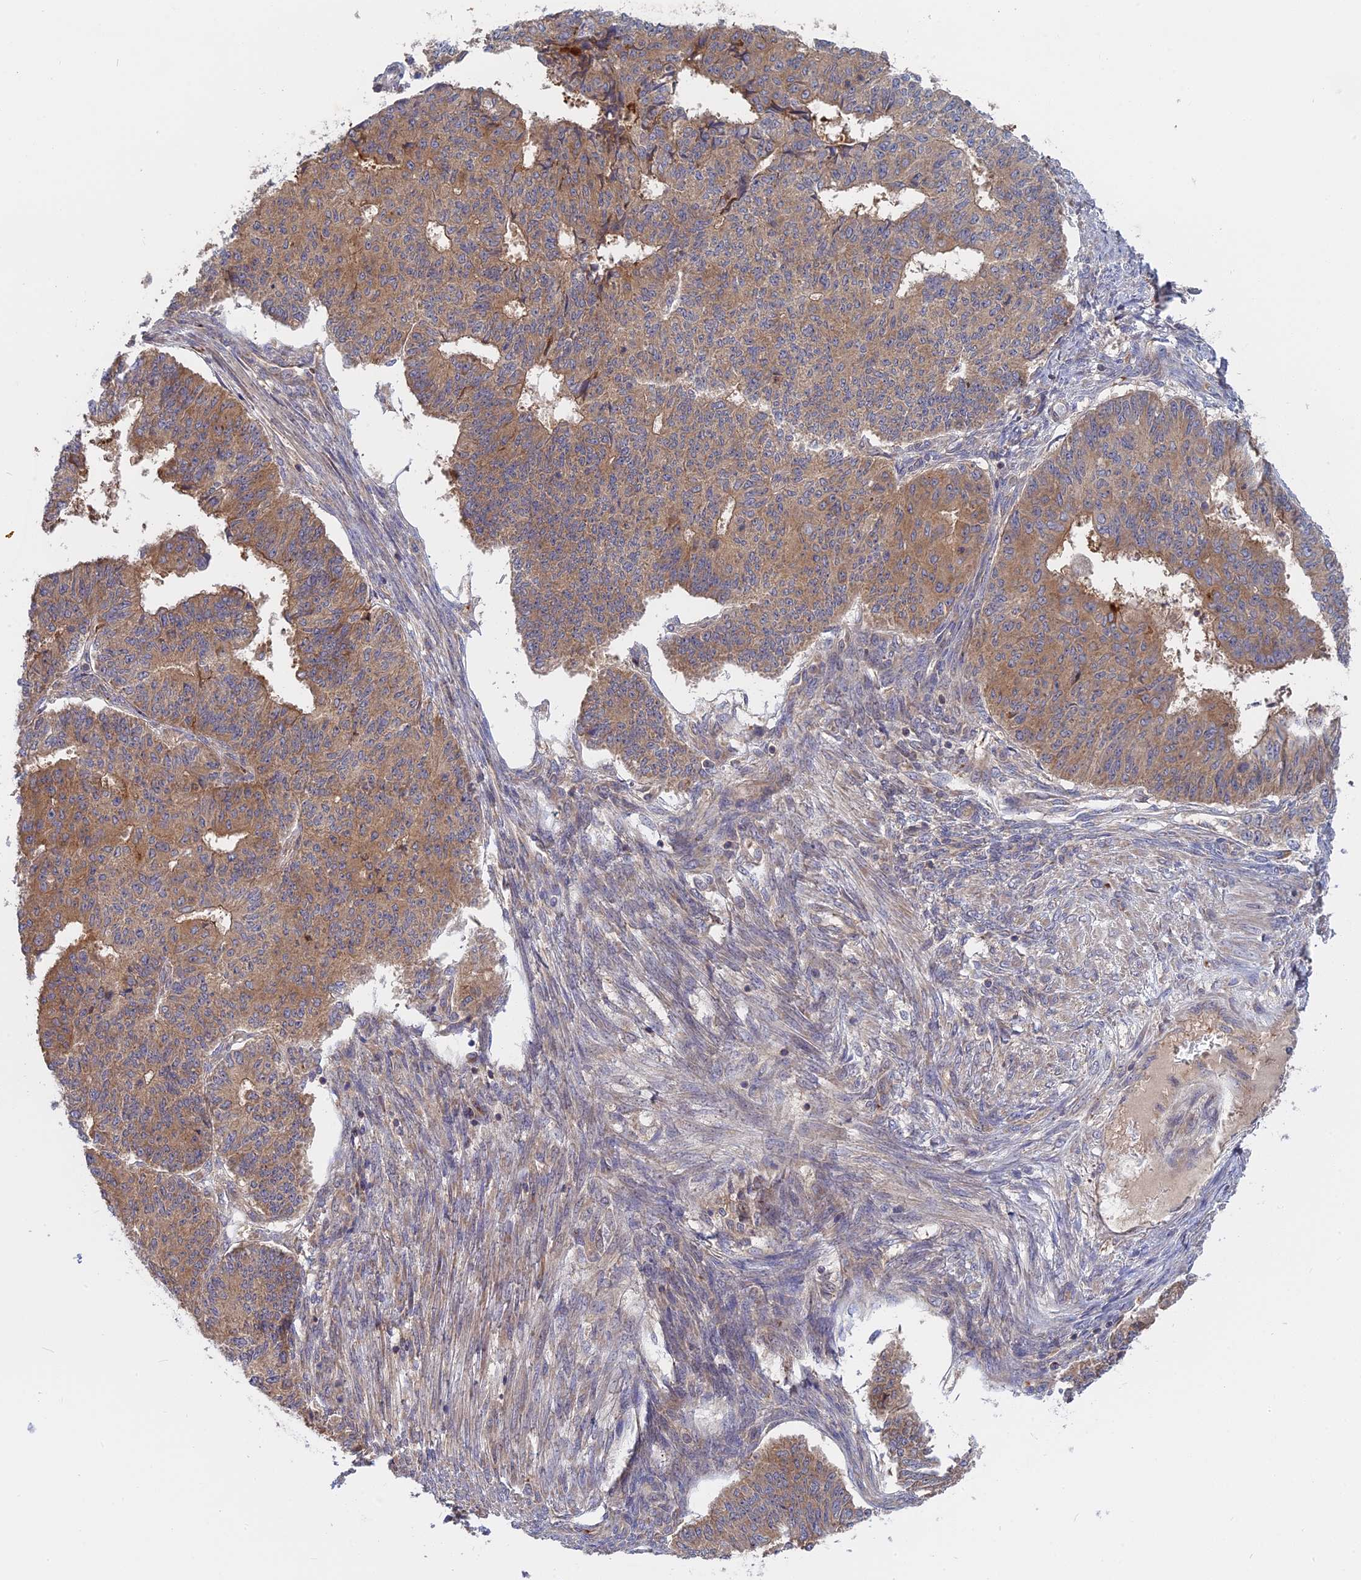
{"staining": {"intensity": "moderate", "quantity": ">75%", "location": "cytoplasmic/membranous"}, "tissue": "endometrial cancer", "cell_type": "Tumor cells", "image_type": "cancer", "snomed": [{"axis": "morphology", "description": "Adenocarcinoma, NOS"}, {"axis": "topography", "description": "Endometrium"}], "caption": "Approximately >75% of tumor cells in human endometrial cancer (adenocarcinoma) display moderate cytoplasmic/membranous protein staining as visualized by brown immunohistochemical staining.", "gene": "IL21R", "patient": {"sex": "female", "age": 32}}